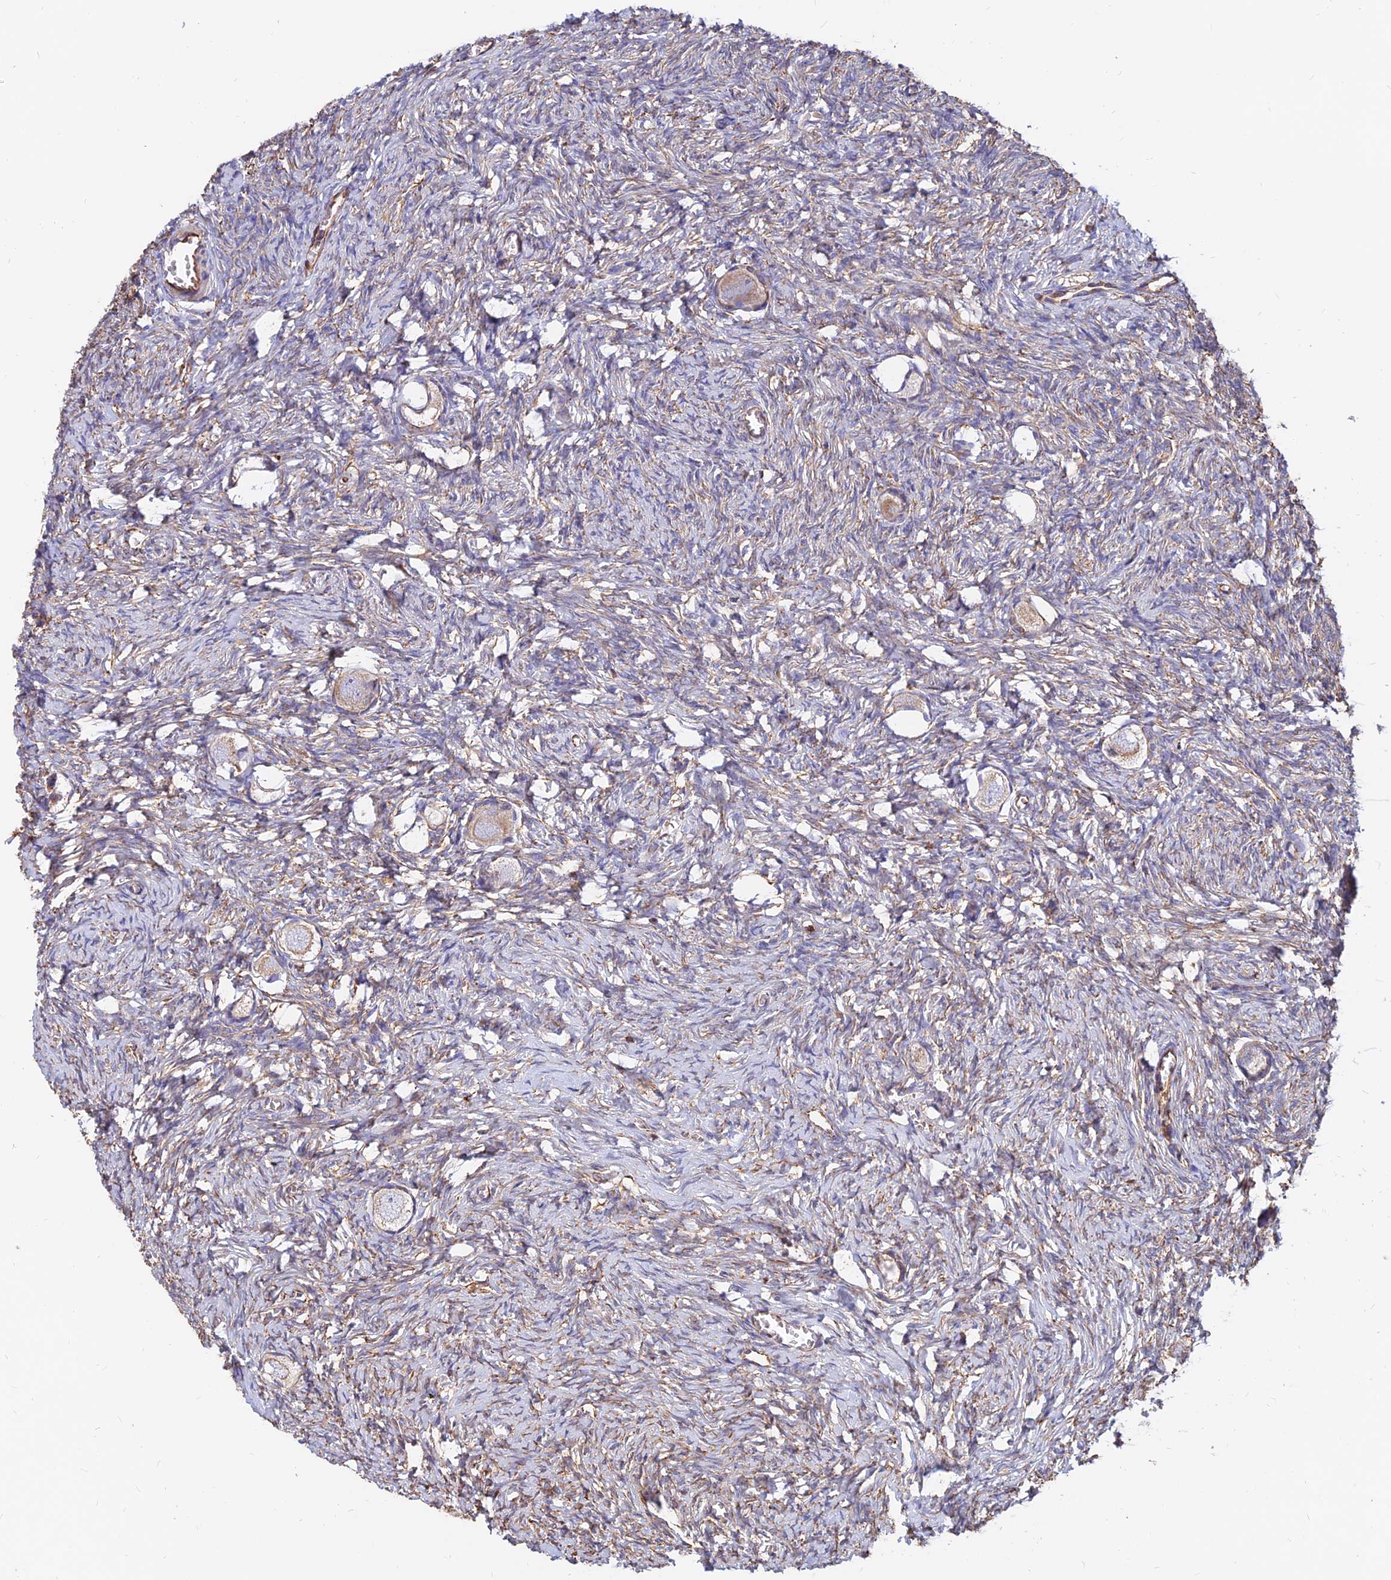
{"staining": {"intensity": "weak", "quantity": ">75%", "location": "cytoplasmic/membranous"}, "tissue": "ovary", "cell_type": "Follicle cells", "image_type": "normal", "snomed": [{"axis": "morphology", "description": "Normal tissue, NOS"}, {"axis": "topography", "description": "Ovary"}], "caption": "A brown stain highlights weak cytoplasmic/membranous staining of a protein in follicle cells of benign ovary. Nuclei are stained in blue.", "gene": "CDK18", "patient": {"sex": "female", "age": 27}}